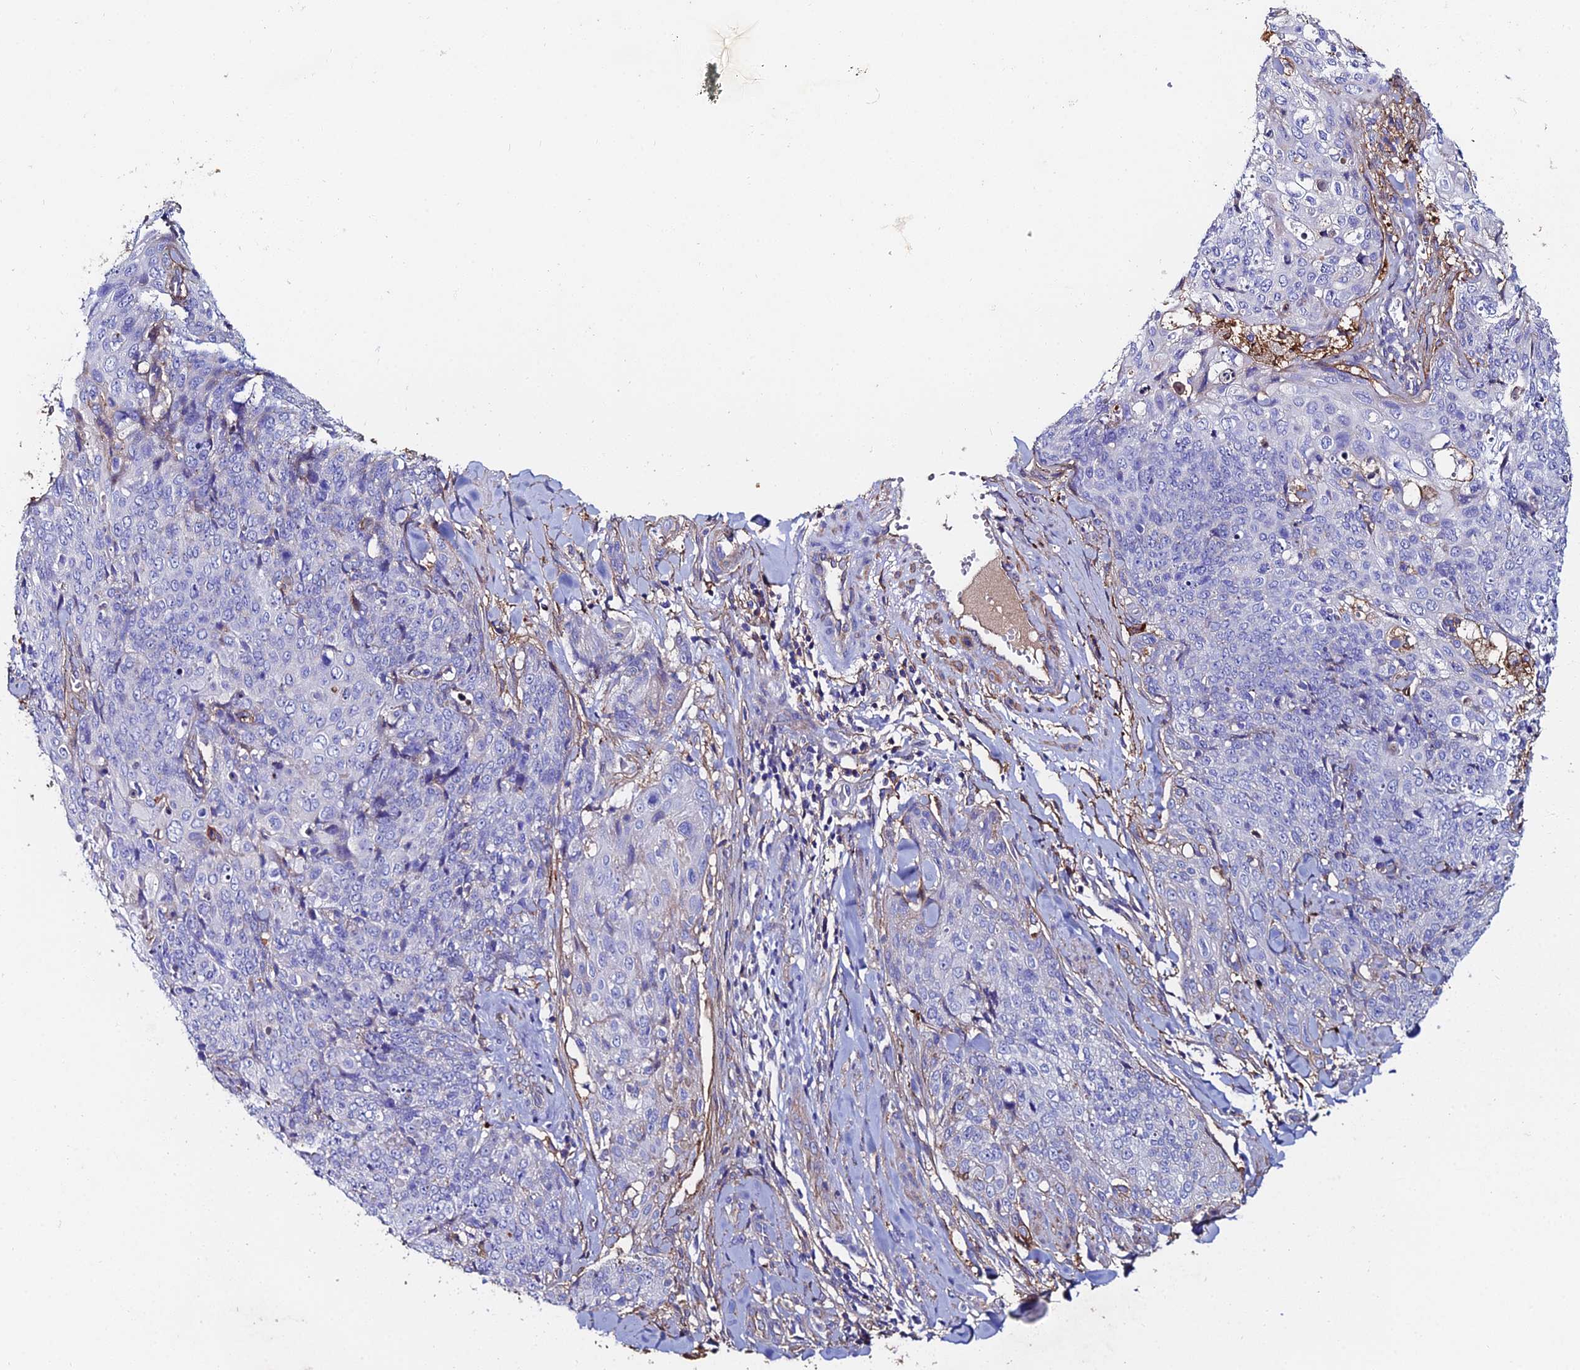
{"staining": {"intensity": "negative", "quantity": "none", "location": "none"}, "tissue": "skin cancer", "cell_type": "Tumor cells", "image_type": "cancer", "snomed": [{"axis": "morphology", "description": "Squamous cell carcinoma, NOS"}, {"axis": "topography", "description": "Skin"}, {"axis": "topography", "description": "Vulva"}], "caption": "High magnification brightfield microscopy of skin squamous cell carcinoma stained with DAB (brown) and counterstained with hematoxylin (blue): tumor cells show no significant staining. (DAB immunohistochemistry (IHC) with hematoxylin counter stain).", "gene": "C6", "patient": {"sex": "female", "age": 85}}